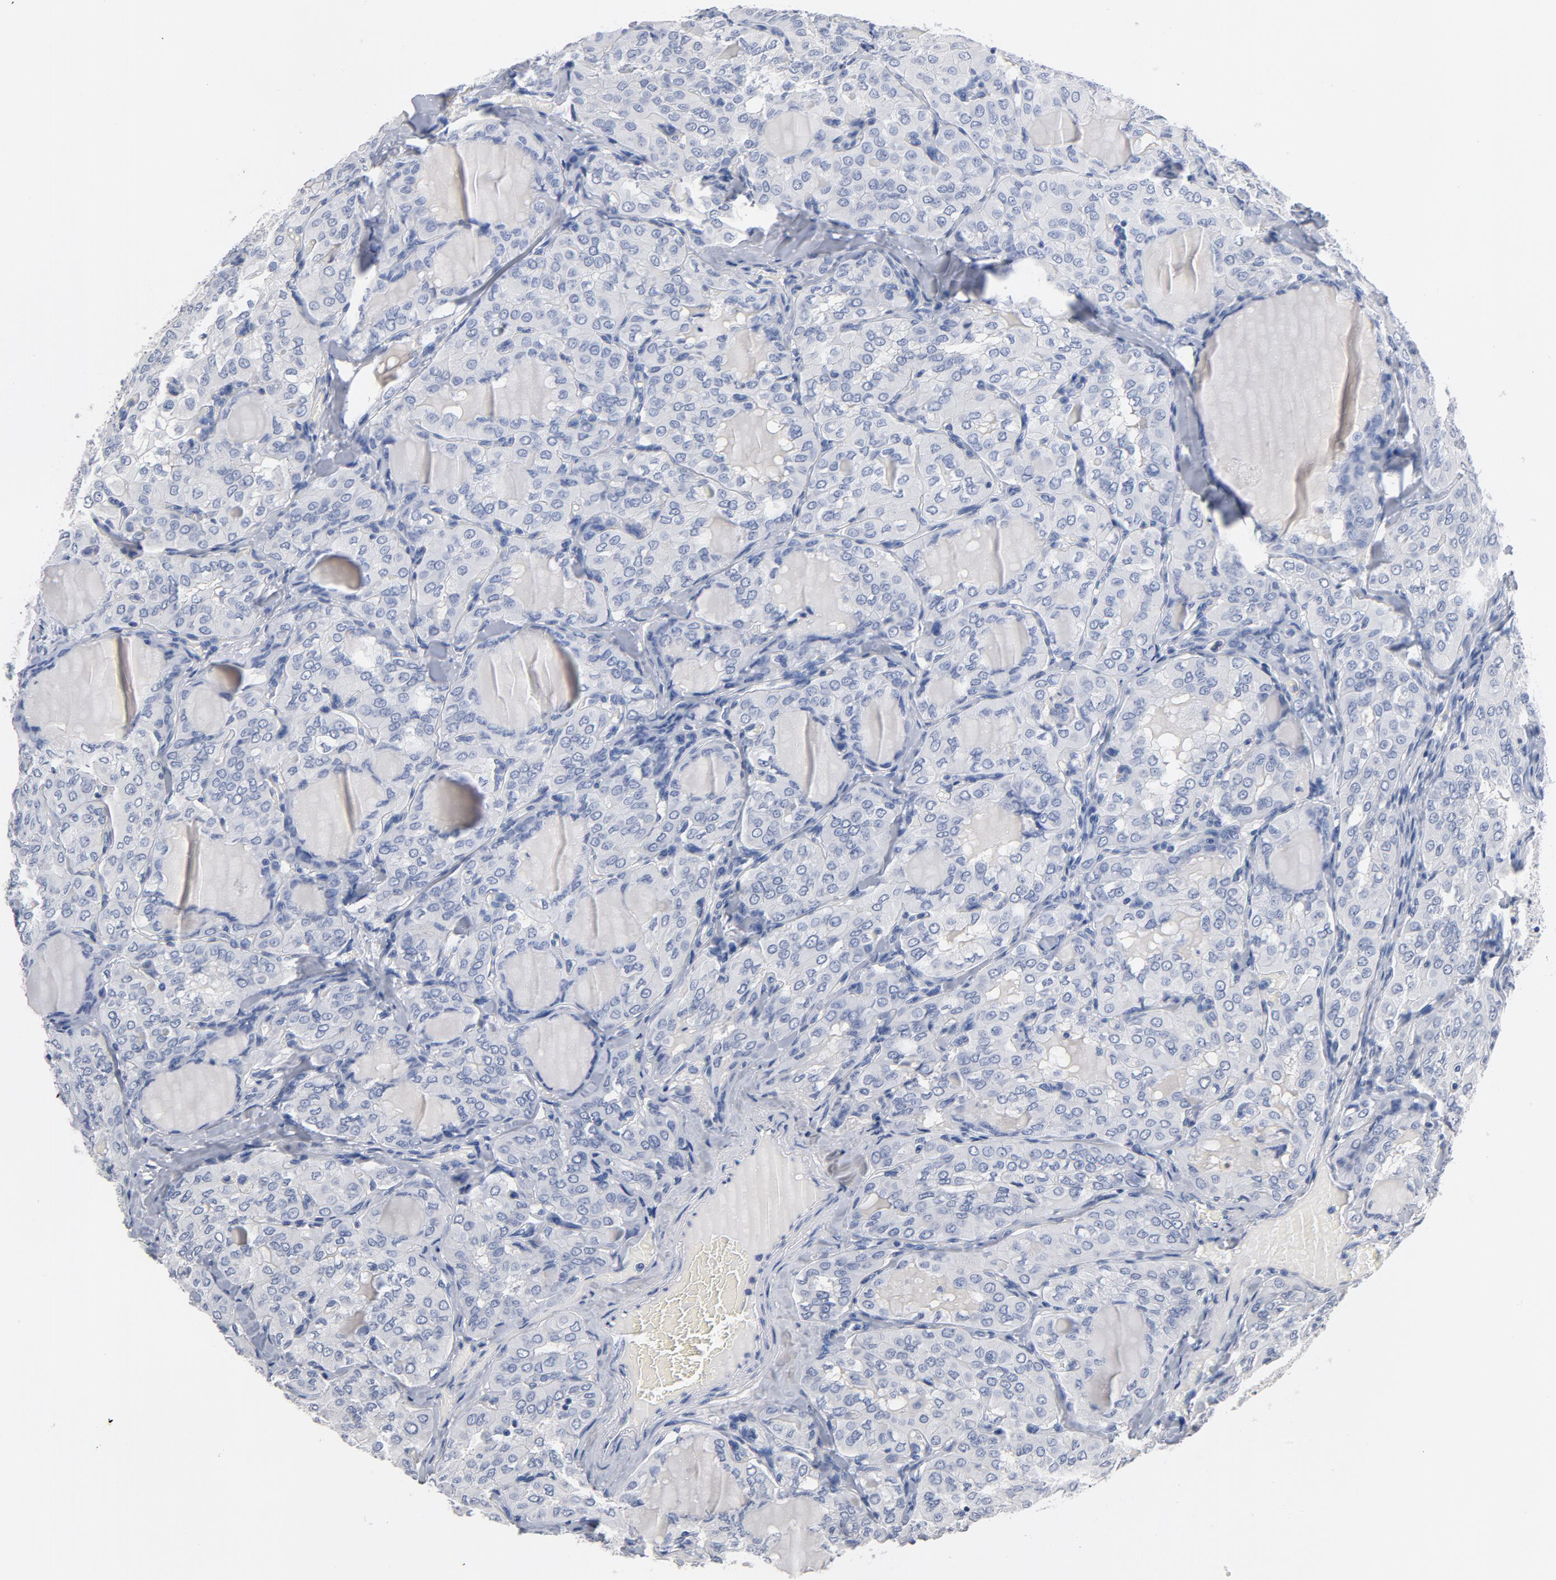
{"staining": {"intensity": "negative", "quantity": "none", "location": "none"}, "tissue": "thyroid cancer", "cell_type": "Tumor cells", "image_type": "cancer", "snomed": [{"axis": "morphology", "description": "Papillary adenocarcinoma, NOS"}, {"axis": "topography", "description": "Thyroid gland"}], "caption": "Immunohistochemistry micrograph of neoplastic tissue: thyroid papillary adenocarcinoma stained with DAB displays no significant protein staining in tumor cells.", "gene": "ZCCHC13", "patient": {"sex": "male", "age": 20}}